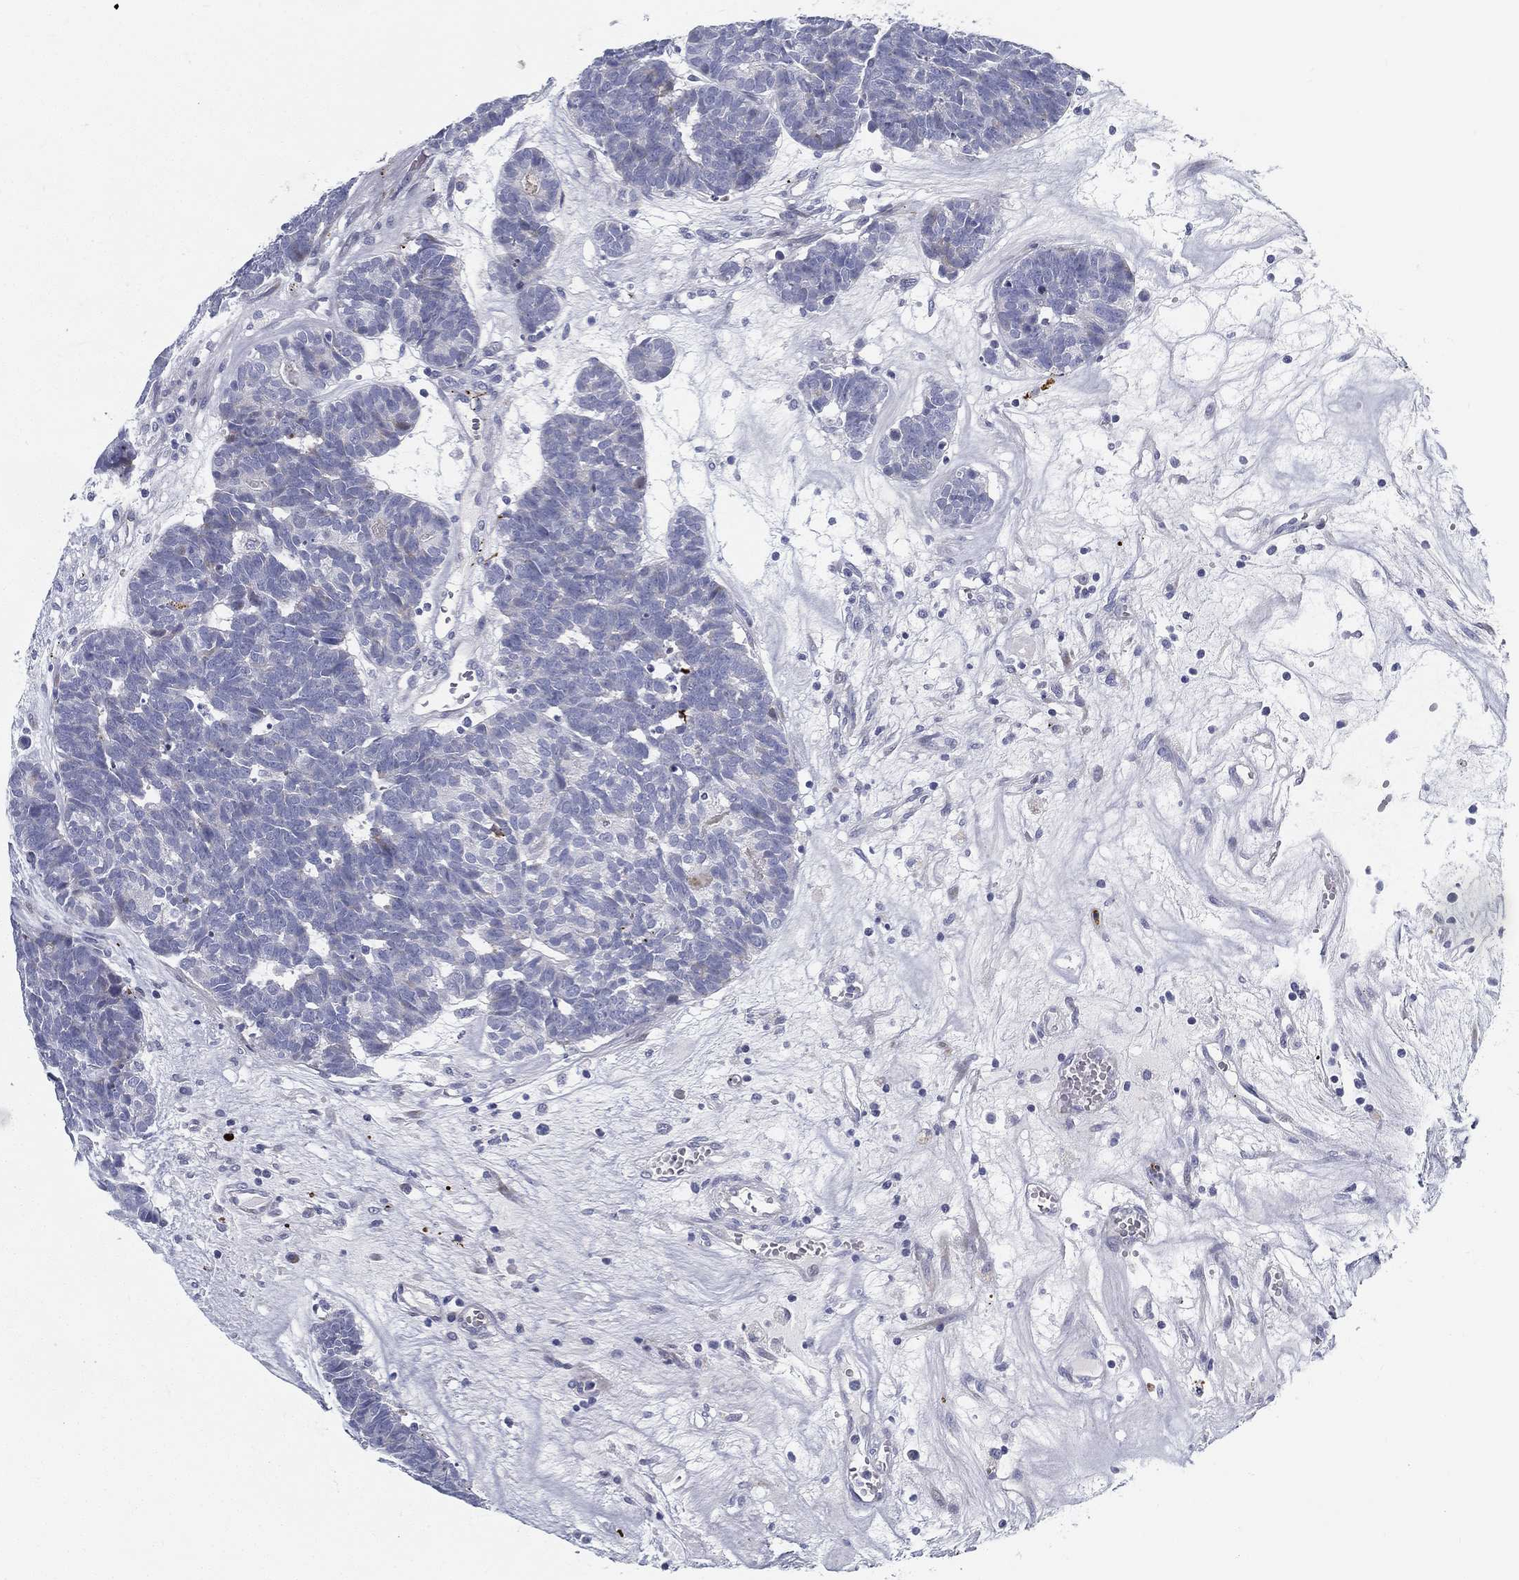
{"staining": {"intensity": "negative", "quantity": "none", "location": "none"}, "tissue": "head and neck cancer", "cell_type": "Tumor cells", "image_type": "cancer", "snomed": [{"axis": "morphology", "description": "Adenocarcinoma, NOS"}, {"axis": "topography", "description": "Head-Neck"}], "caption": "A micrograph of human head and neck adenocarcinoma is negative for staining in tumor cells.", "gene": "SPPL2C", "patient": {"sex": "female", "age": 81}}